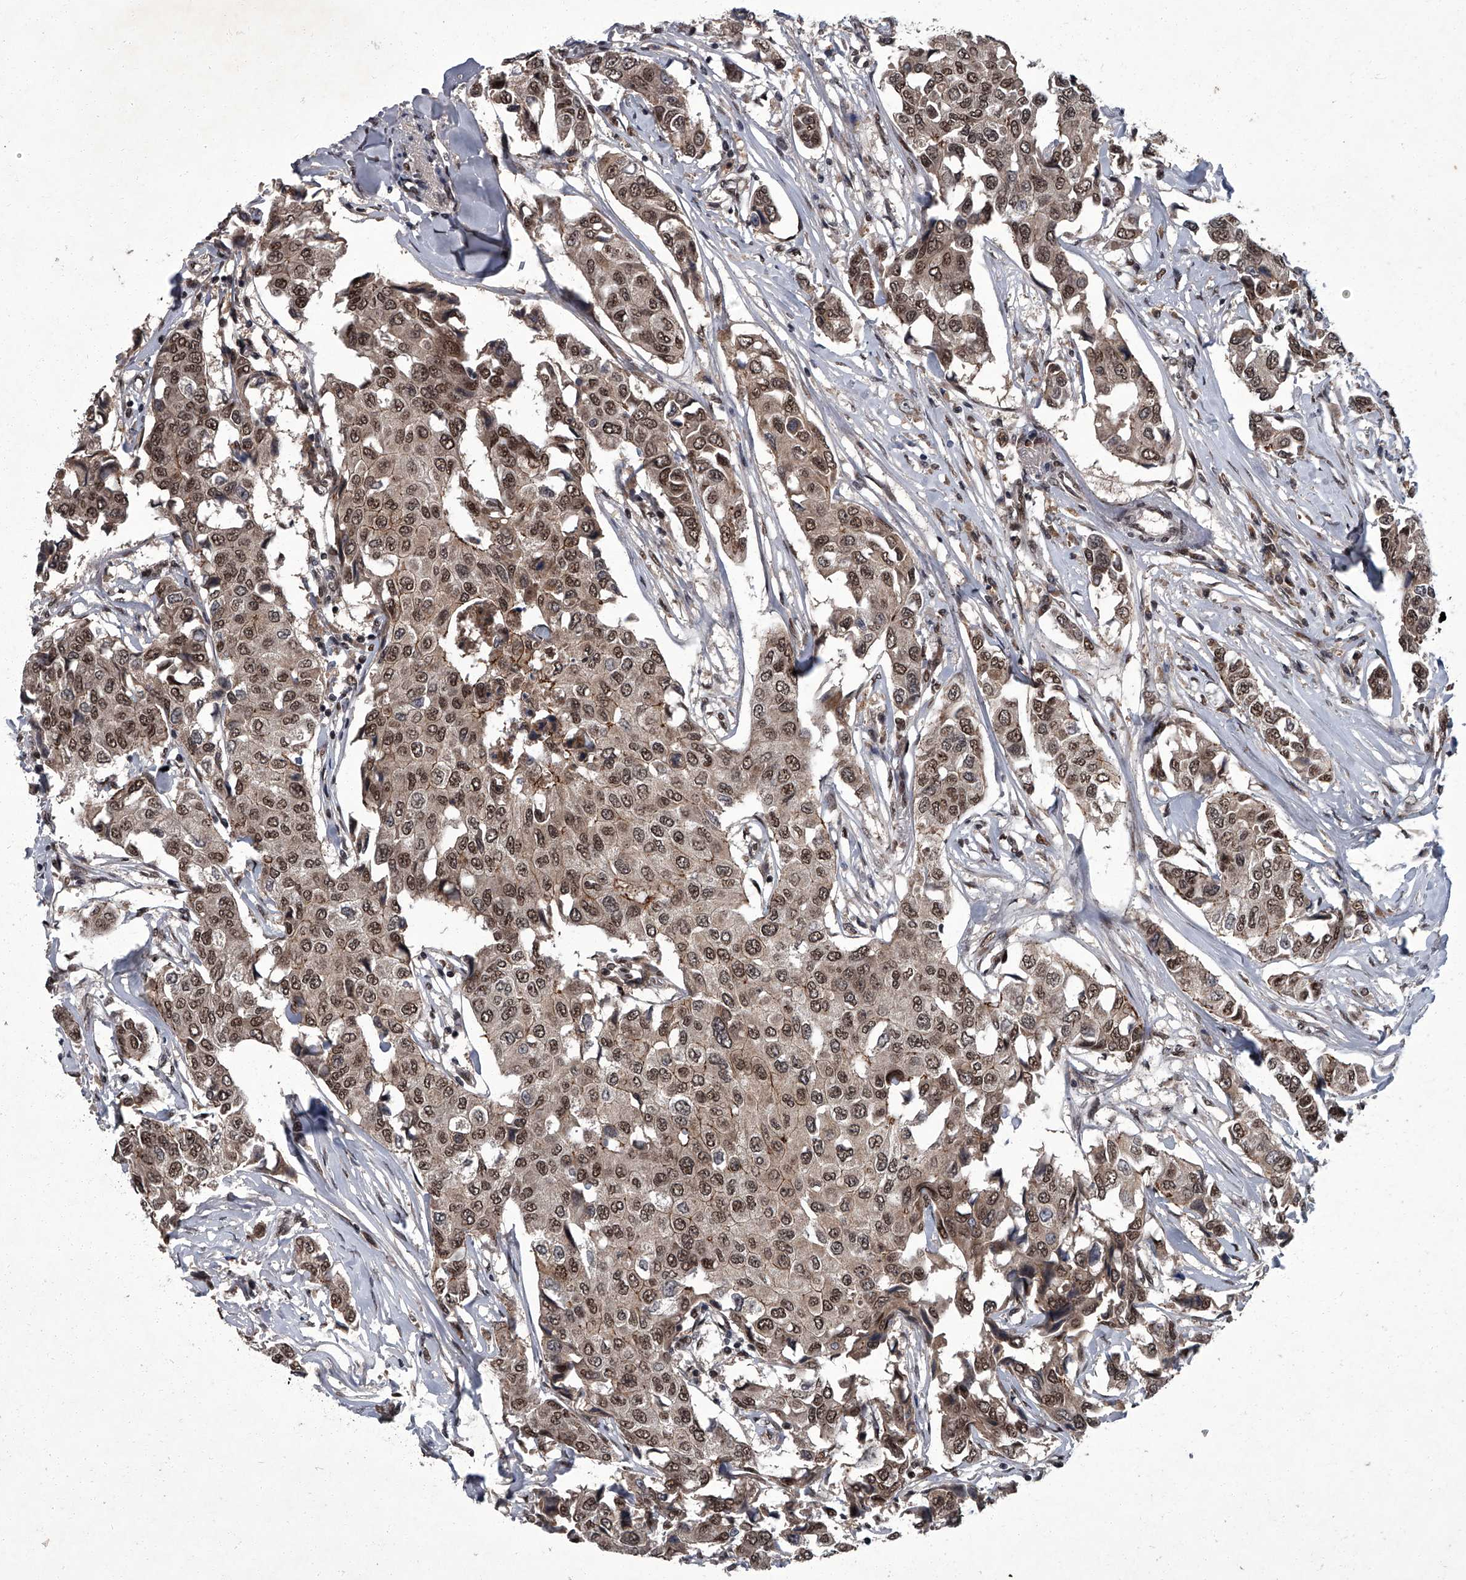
{"staining": {"intensity": "moderate", "quantity": ">75%", "location": "nuclear"}, "tissue": "breast cancer", "cell_type": "Tumor cells", "image_type": "cancer", "snomed": [{"axis": "morphology", "description": "Duct carcinoma"}, {"axis": "topography", "description": "Breast"}], "caption": "Brown immunohistochemical staining in infiltrating ductal carcinoma (breast) displays moderate nuclear positivity in approximately >75% of tumor cells. Nuclei are stained in blue.", "gene": "ZNF518B", "patient": {"sex": "female", "age": 80}}